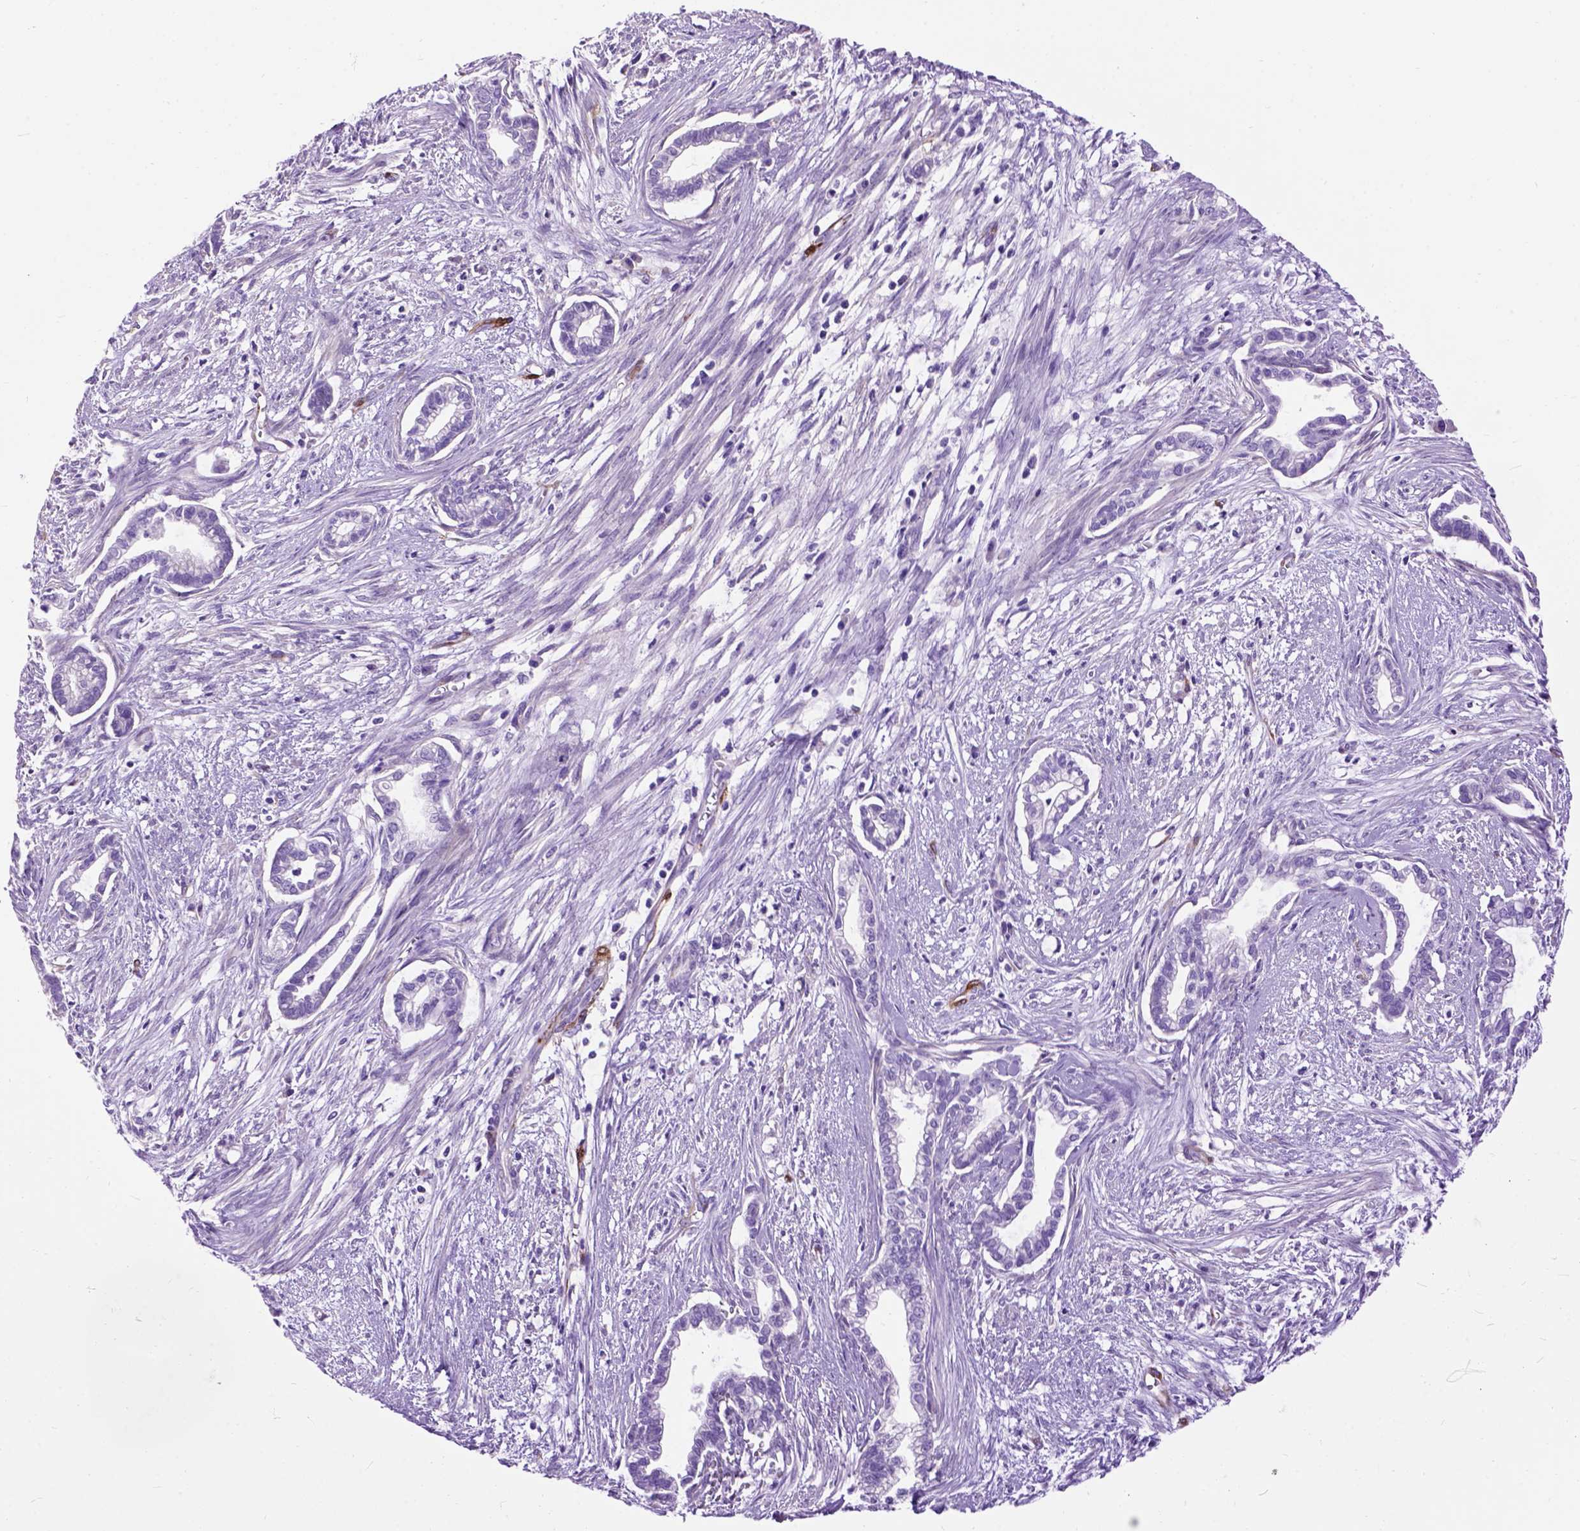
{"staining": {"intensity": "negative", "quantity": "none", "location": "none"}, "tissue": "cervical cancer", "cell_type": "Tumor cells", "image_type": "cancer", "snomed": [{"axis": "morphology", "description": "Adenocarcinoma, NOS"}, {"axis": "topography", "description": "Cervix"}], "caption": "Immunohistochemistry (IHC) image of neoplastic tissue: cervical cancer stained with DAB displays no significant protein expression in tumor cells.", "gene": "MAPT", "patient": {"sex": "female", "age": 62}}